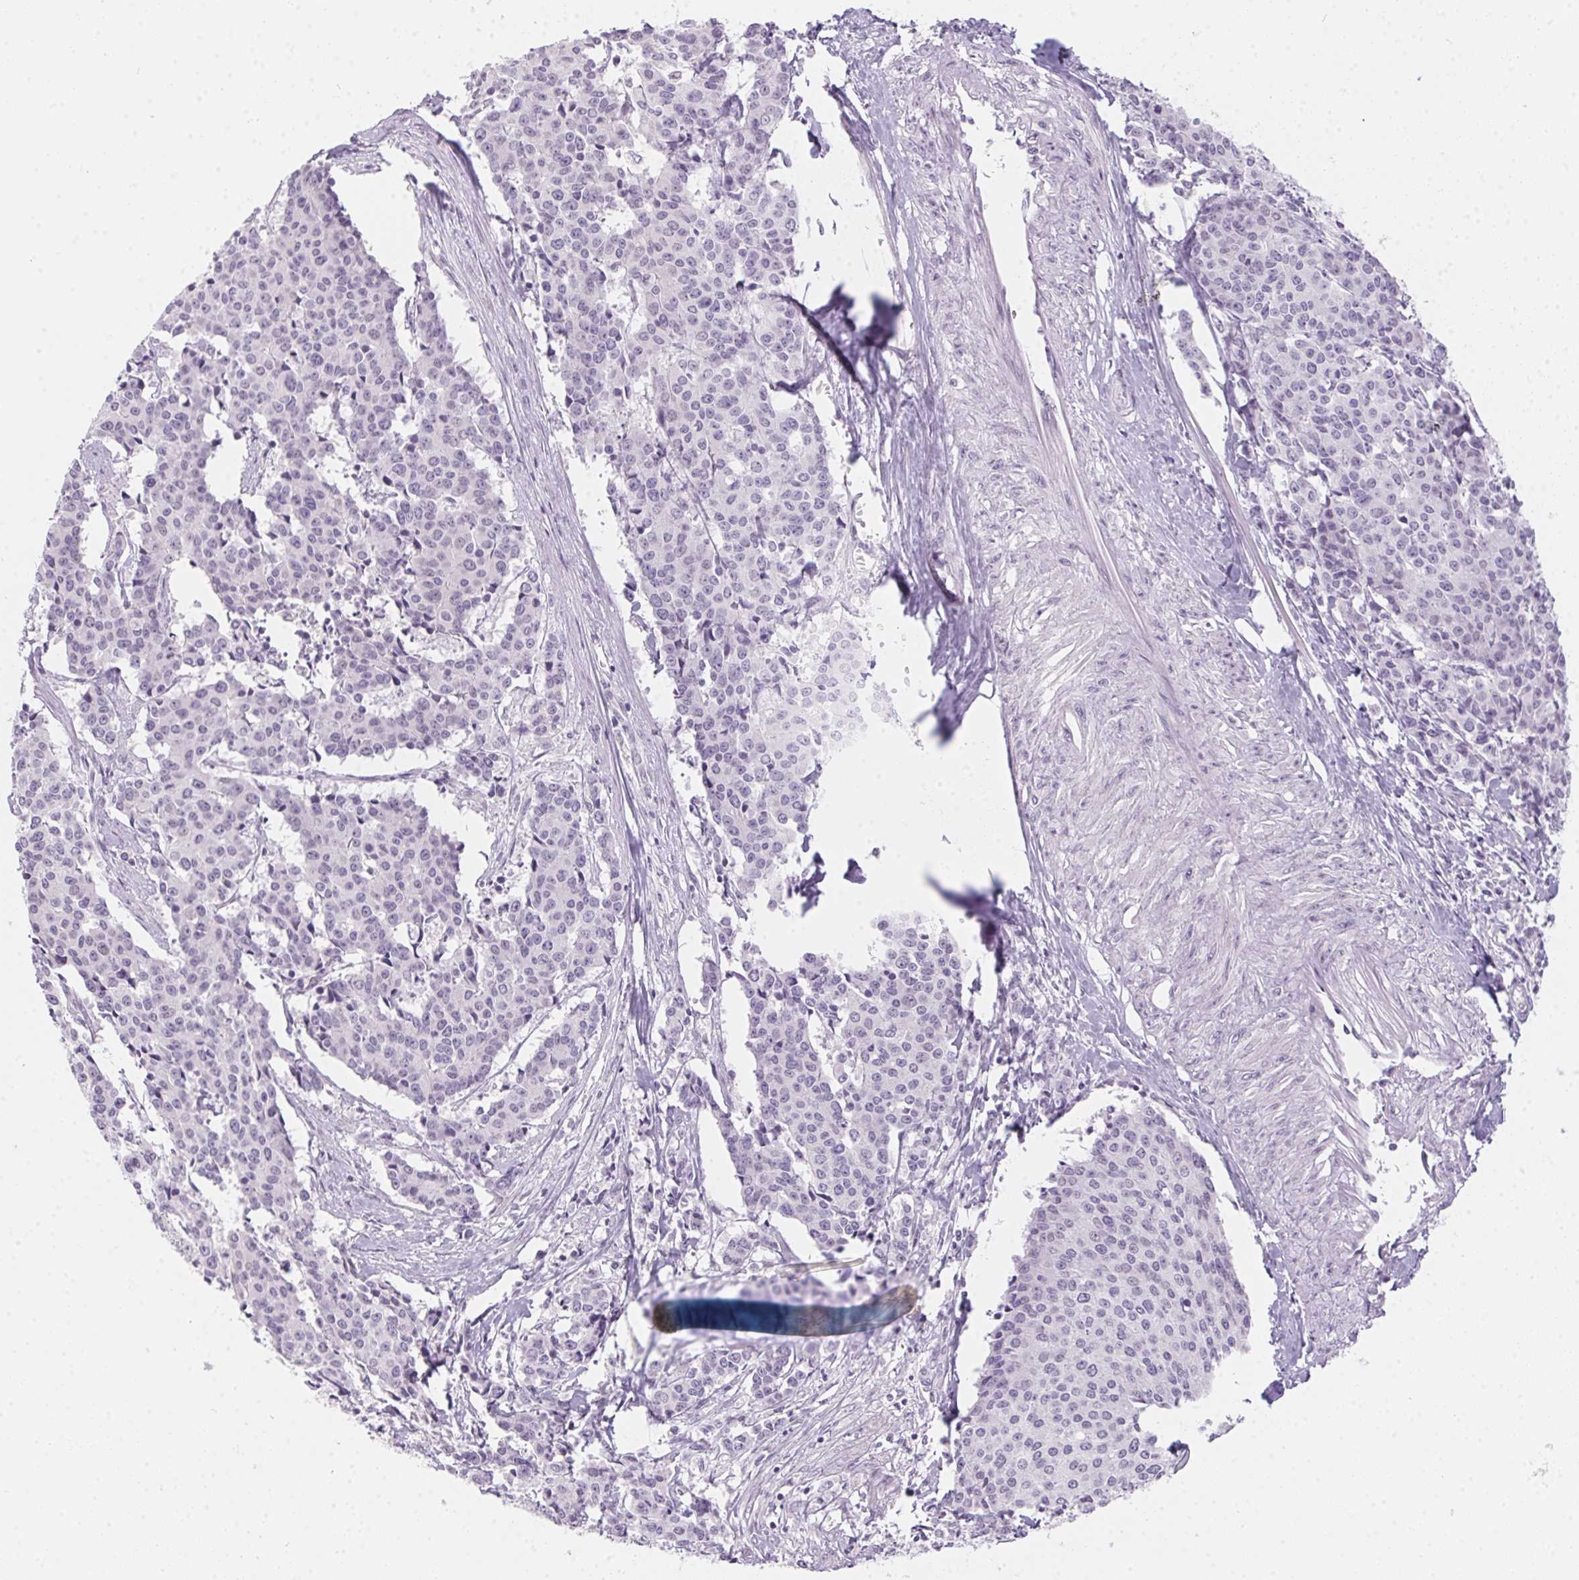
{"staining": {"intensity": "negative", "quantity": "none", "location": "none"}, "tissue": "cervical cancer", "cell_type": "Tumor cells", "image_type": "cancer", "snomed": [{"axis": "morphology", "description": "Squamous cell carcinoma, NOS"}, {"axis": "topography", "description": "Cervix"}], "caption": "There is no significant positivity in tumor cells of squamous cell carcinoma (cervical).", "gene": "MORC1", "patient": {"sex": "female", "age": 28}}